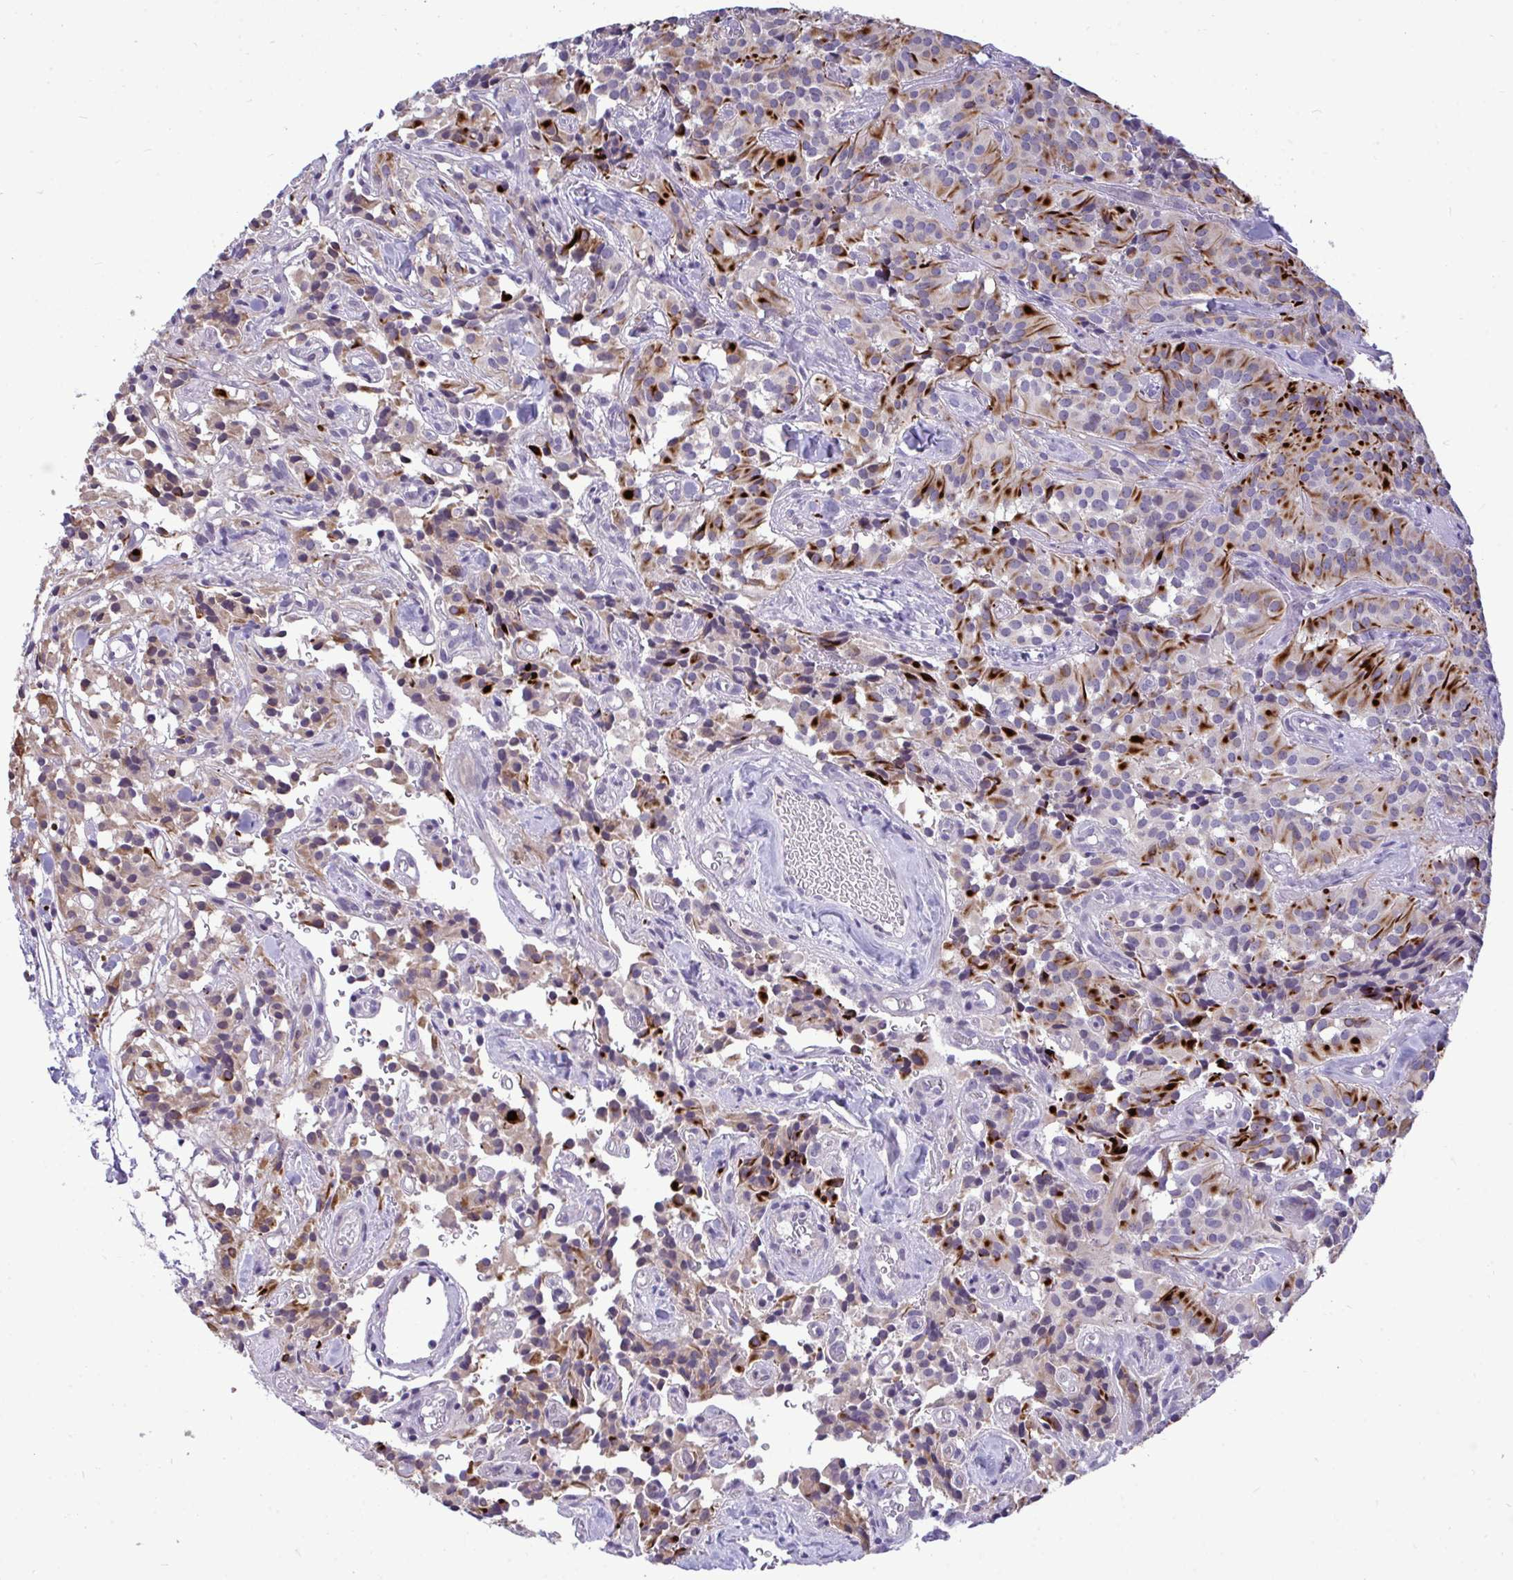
{"staining": {"intensity": "strong", "quantity": "25%-75%", "location": "cytoplasmic/membranous"}, "tissue": "glioma", "cell_type": "Tumor cells", "image_type": "cancer", "snomed": [{"axis": "morphology", "description": "Glioma, malignant, Low grade"}, {"axis": "topography", "description": "Brain"}], "caption": "The immunohistochemical stain shows strong cytoplasmic/membranous positivity in tumor cells of glioma tissue. Using DAB (3,3'-diaminobenzidine) (brown) and hematoxylin (blue) stains, captured at high magnification using brightfield microscopy.", "gene": "PIGK", "patient": {"sex": "male", "age": 42}}